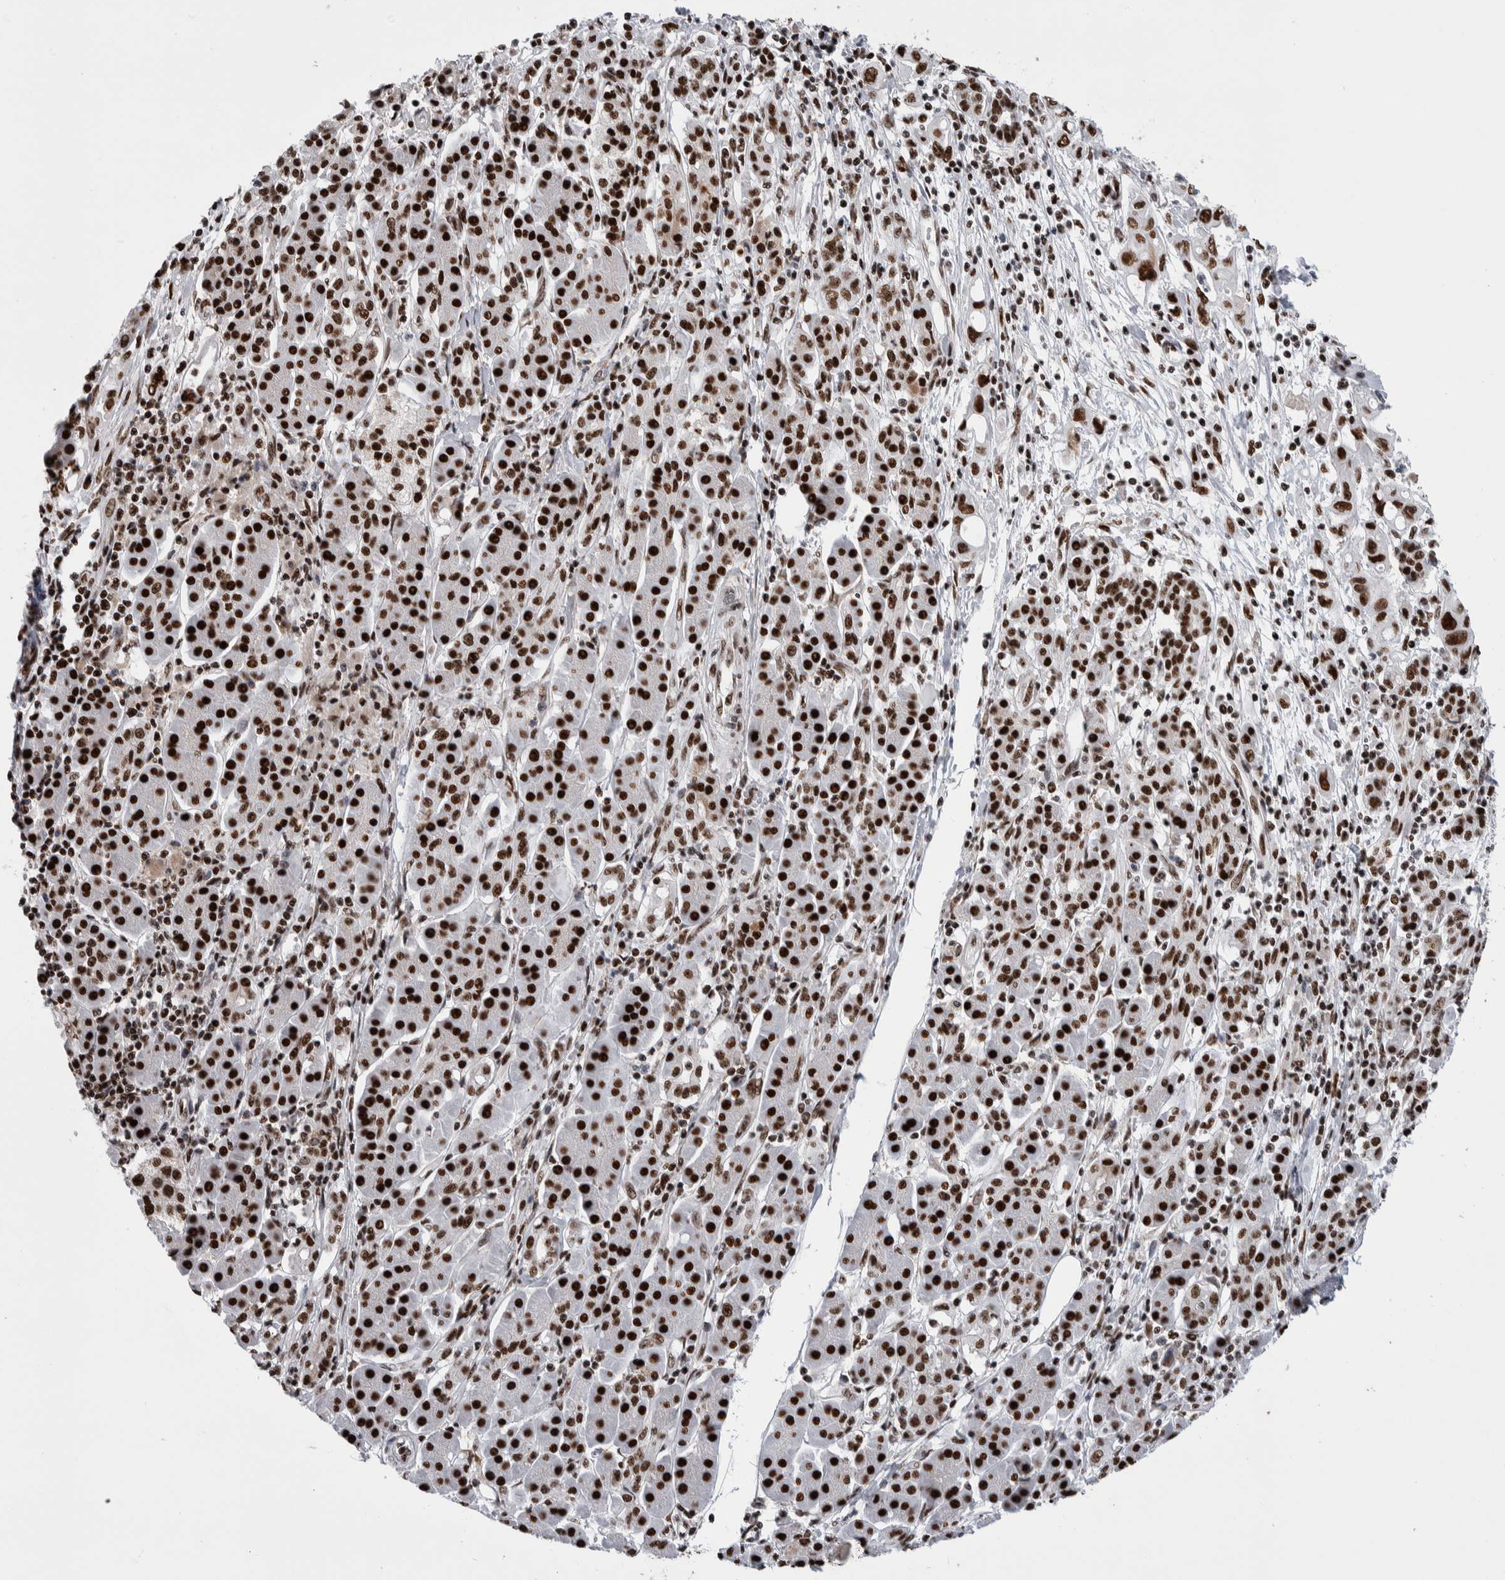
{"staining": {"intensity": "strong", "quantity": ">75%", "location": "nuclear"}, "tissue": "pancreatic cancer", "cell_type": "Tumor cells", "image_type": "cancer", "snomed": [{"axis": "morphology", "description": "Adenocarcinoma, NOS"}, {"axis": "topography", "description": "Pancreas"}], "caption": "DAB immunohistochemical staining of human adenocarcinoma (pancreatic) demonstrates strong nuclear protein staining in about >75% of tumor cells.", "gene": "NCL", "patient": {"sex": "female", "age": 57}}